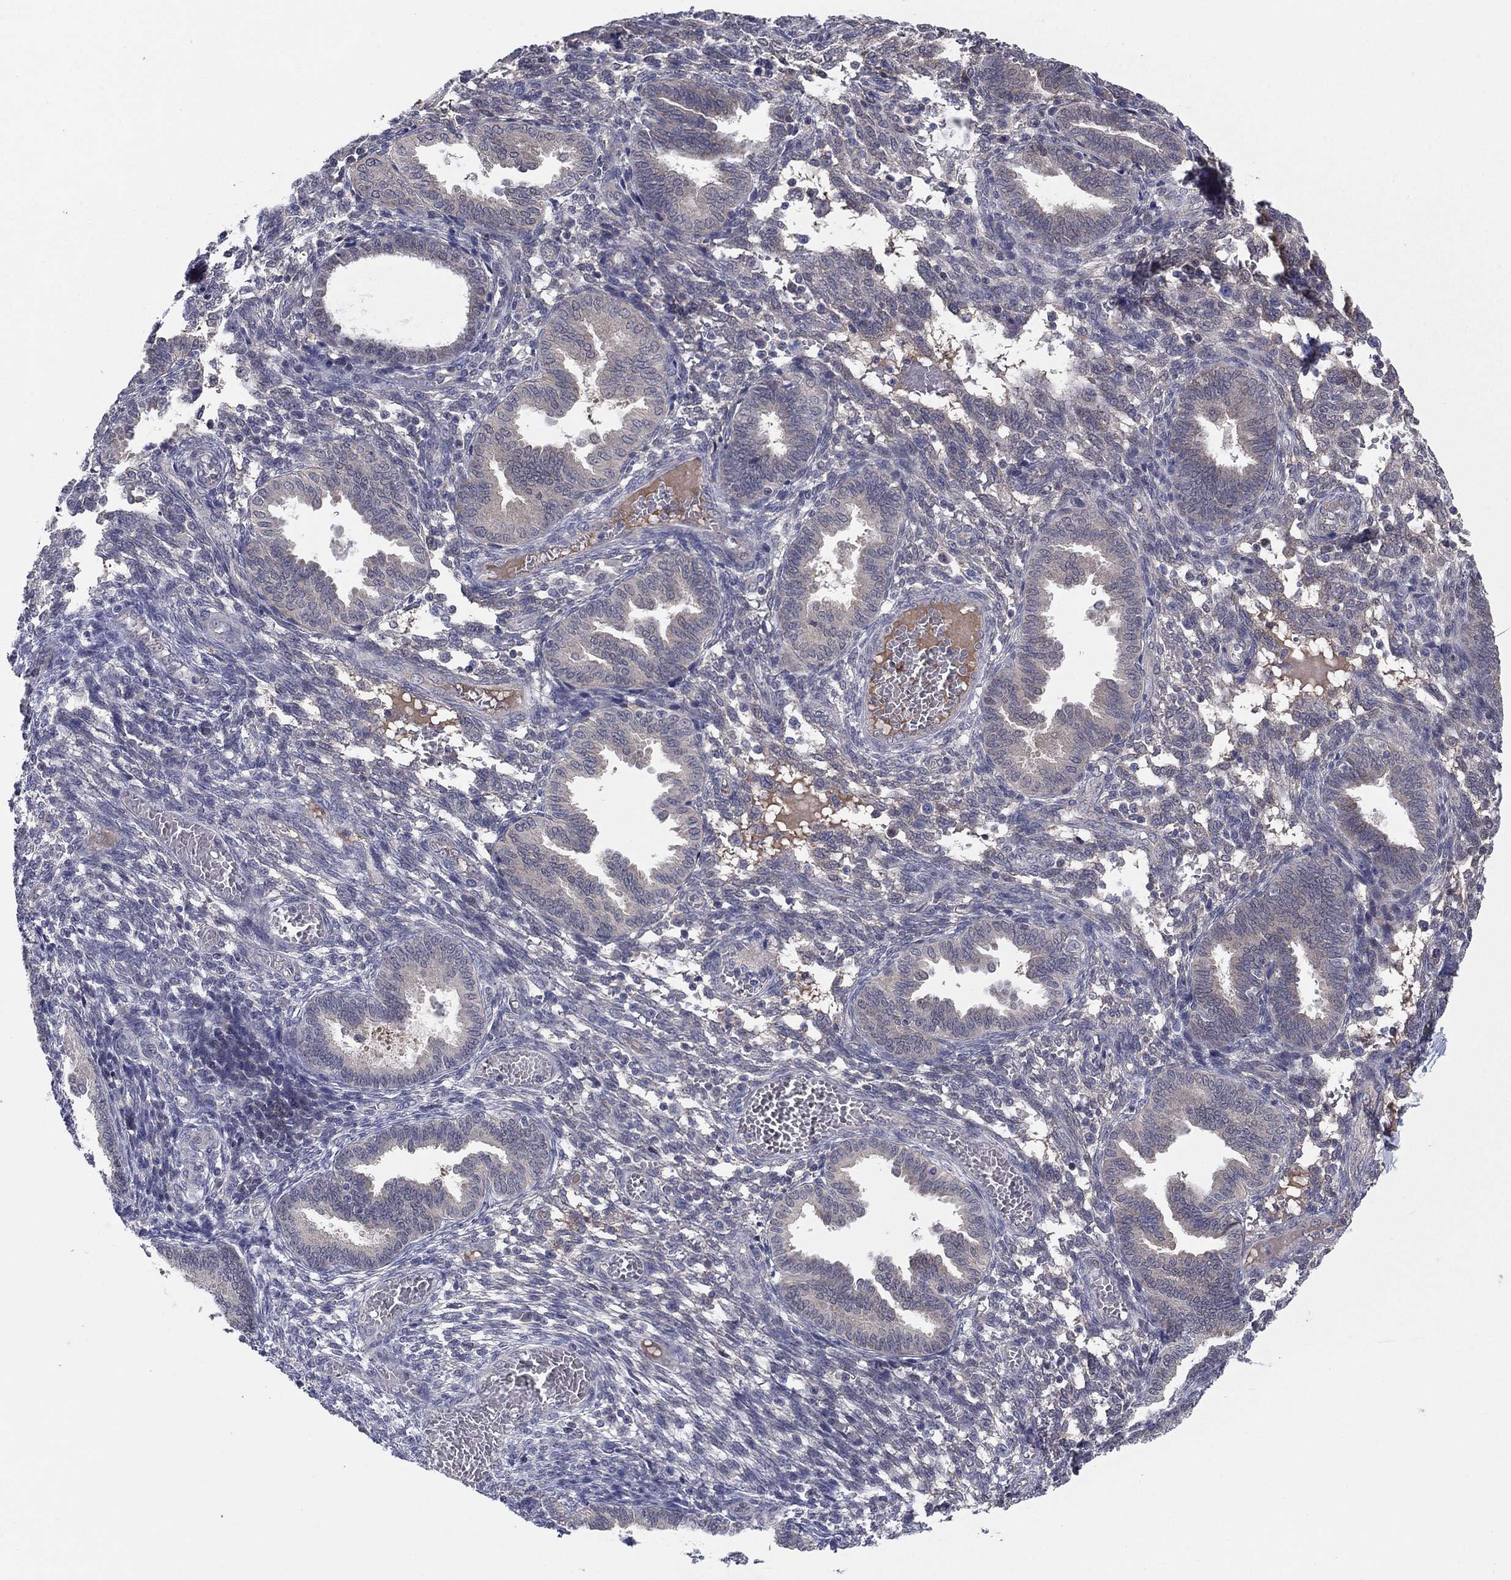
{"staining": {"intensity": "negative", "quantity": "none", "location": "none"}, "tissue": "endometrium", "cell_type": "Cells in endometrial stroma", "image_type": "normal", "snomed": [{"axis": "morphology", "description": "Normal tissue, NOS"}, {"axis": "topography", "description": "Endometrium"}], "caption": "This is an IHC image of benign human endometrium. There is no staining in cells in endometrial stroma.", "gene": "GRHPR", "patient": {"sex": "female", "age": 42}}